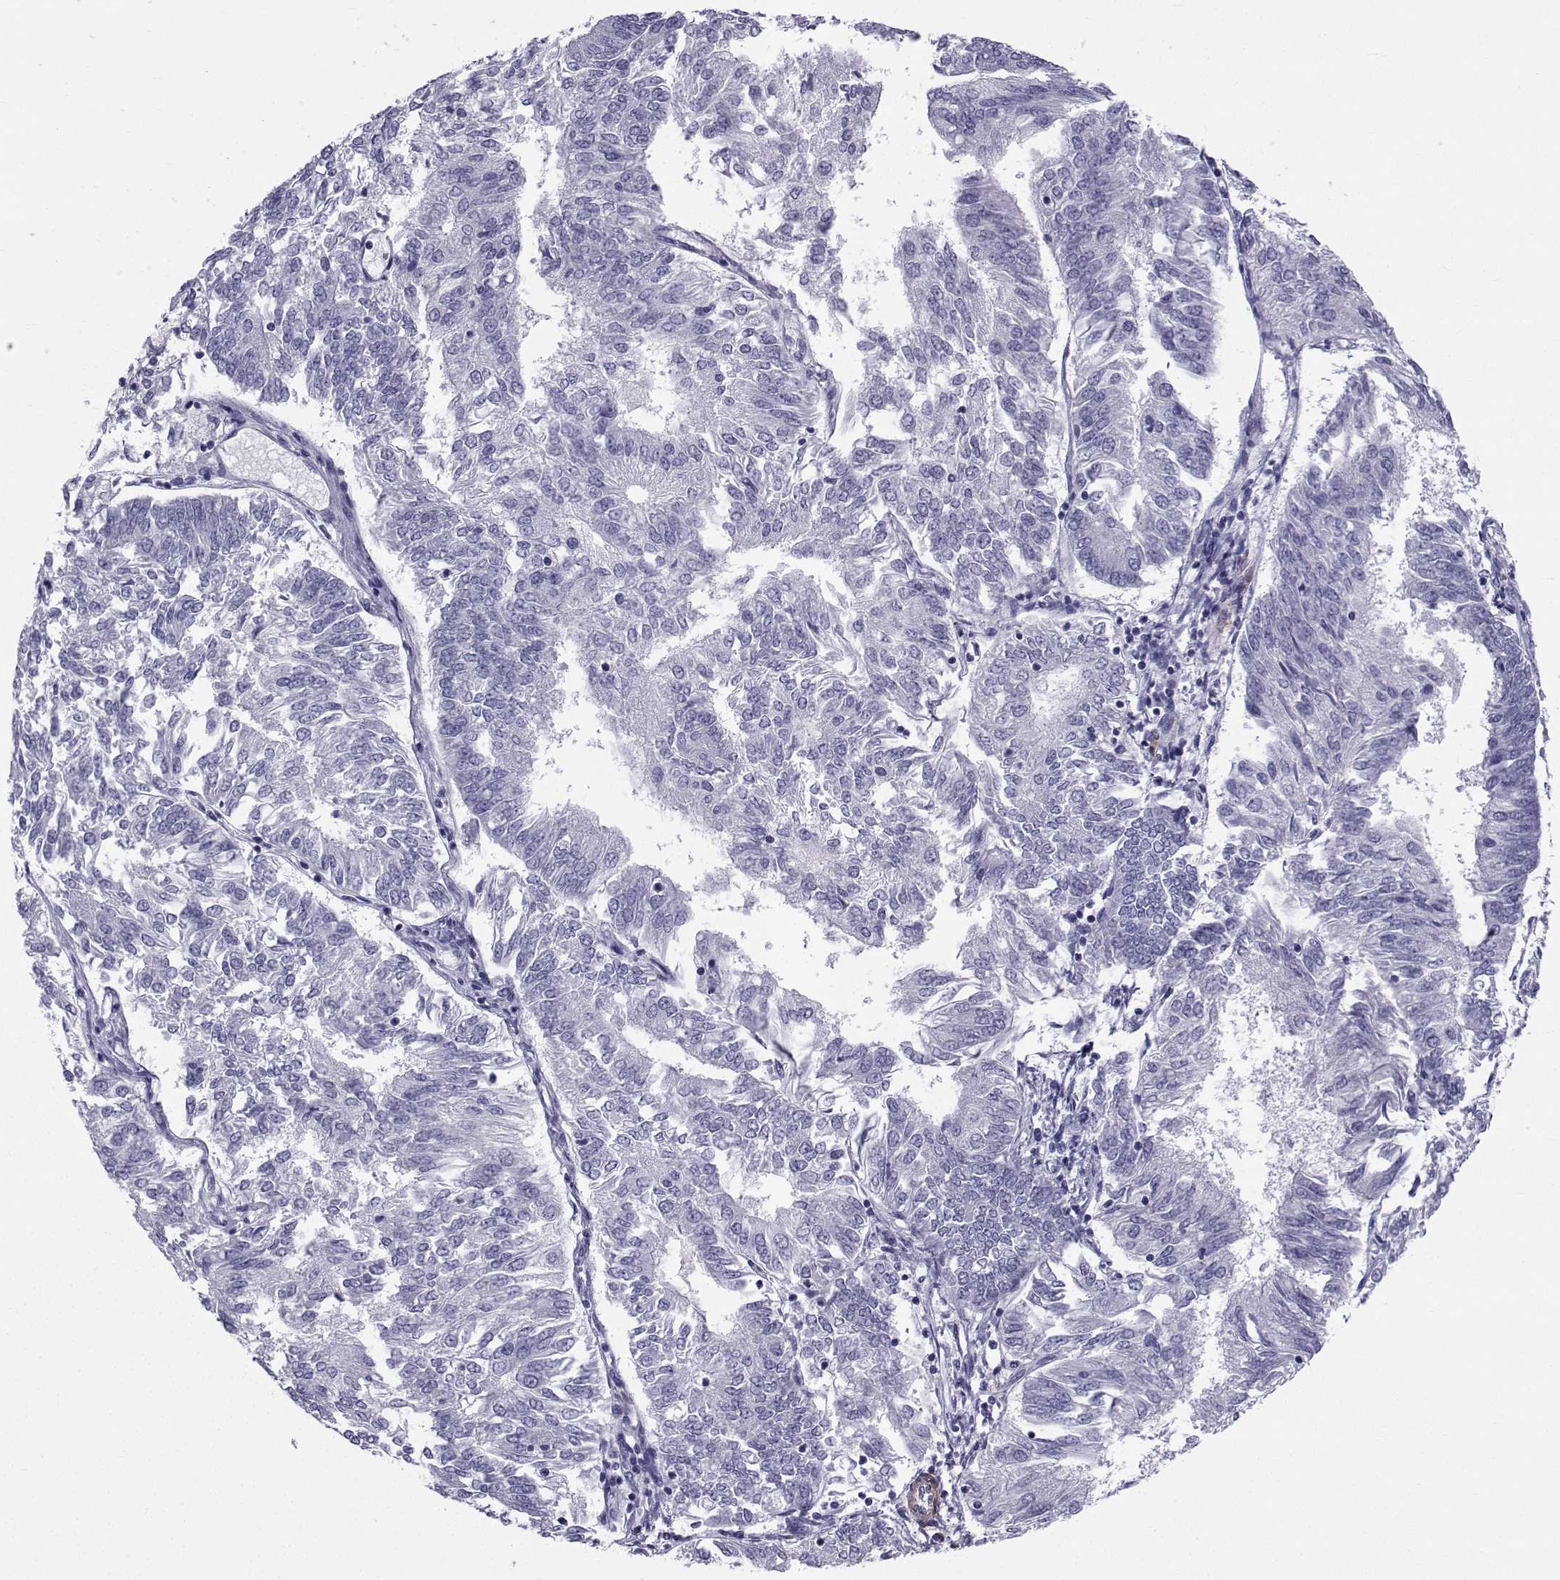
{"staining": {"intensity": "negative", "quantity": "none", "location": "none"}, "tissue": "endometrial cancer", "cell_type": "Tumor cells", "image_type": "cancer", "snomed": [{"axis": "morphology", "description": "Adenocarcinoma, NOS"}, {"axis": "topography", "description": "Endometrium"}], "caption": "Immunohistochemistry micrograph of human endometrial adenocarcinoma stained for a protein (brown), which shows no expression in tumor cells.", "gene": "SPANXD", "patient": {"sex": "female", "age": 58}}